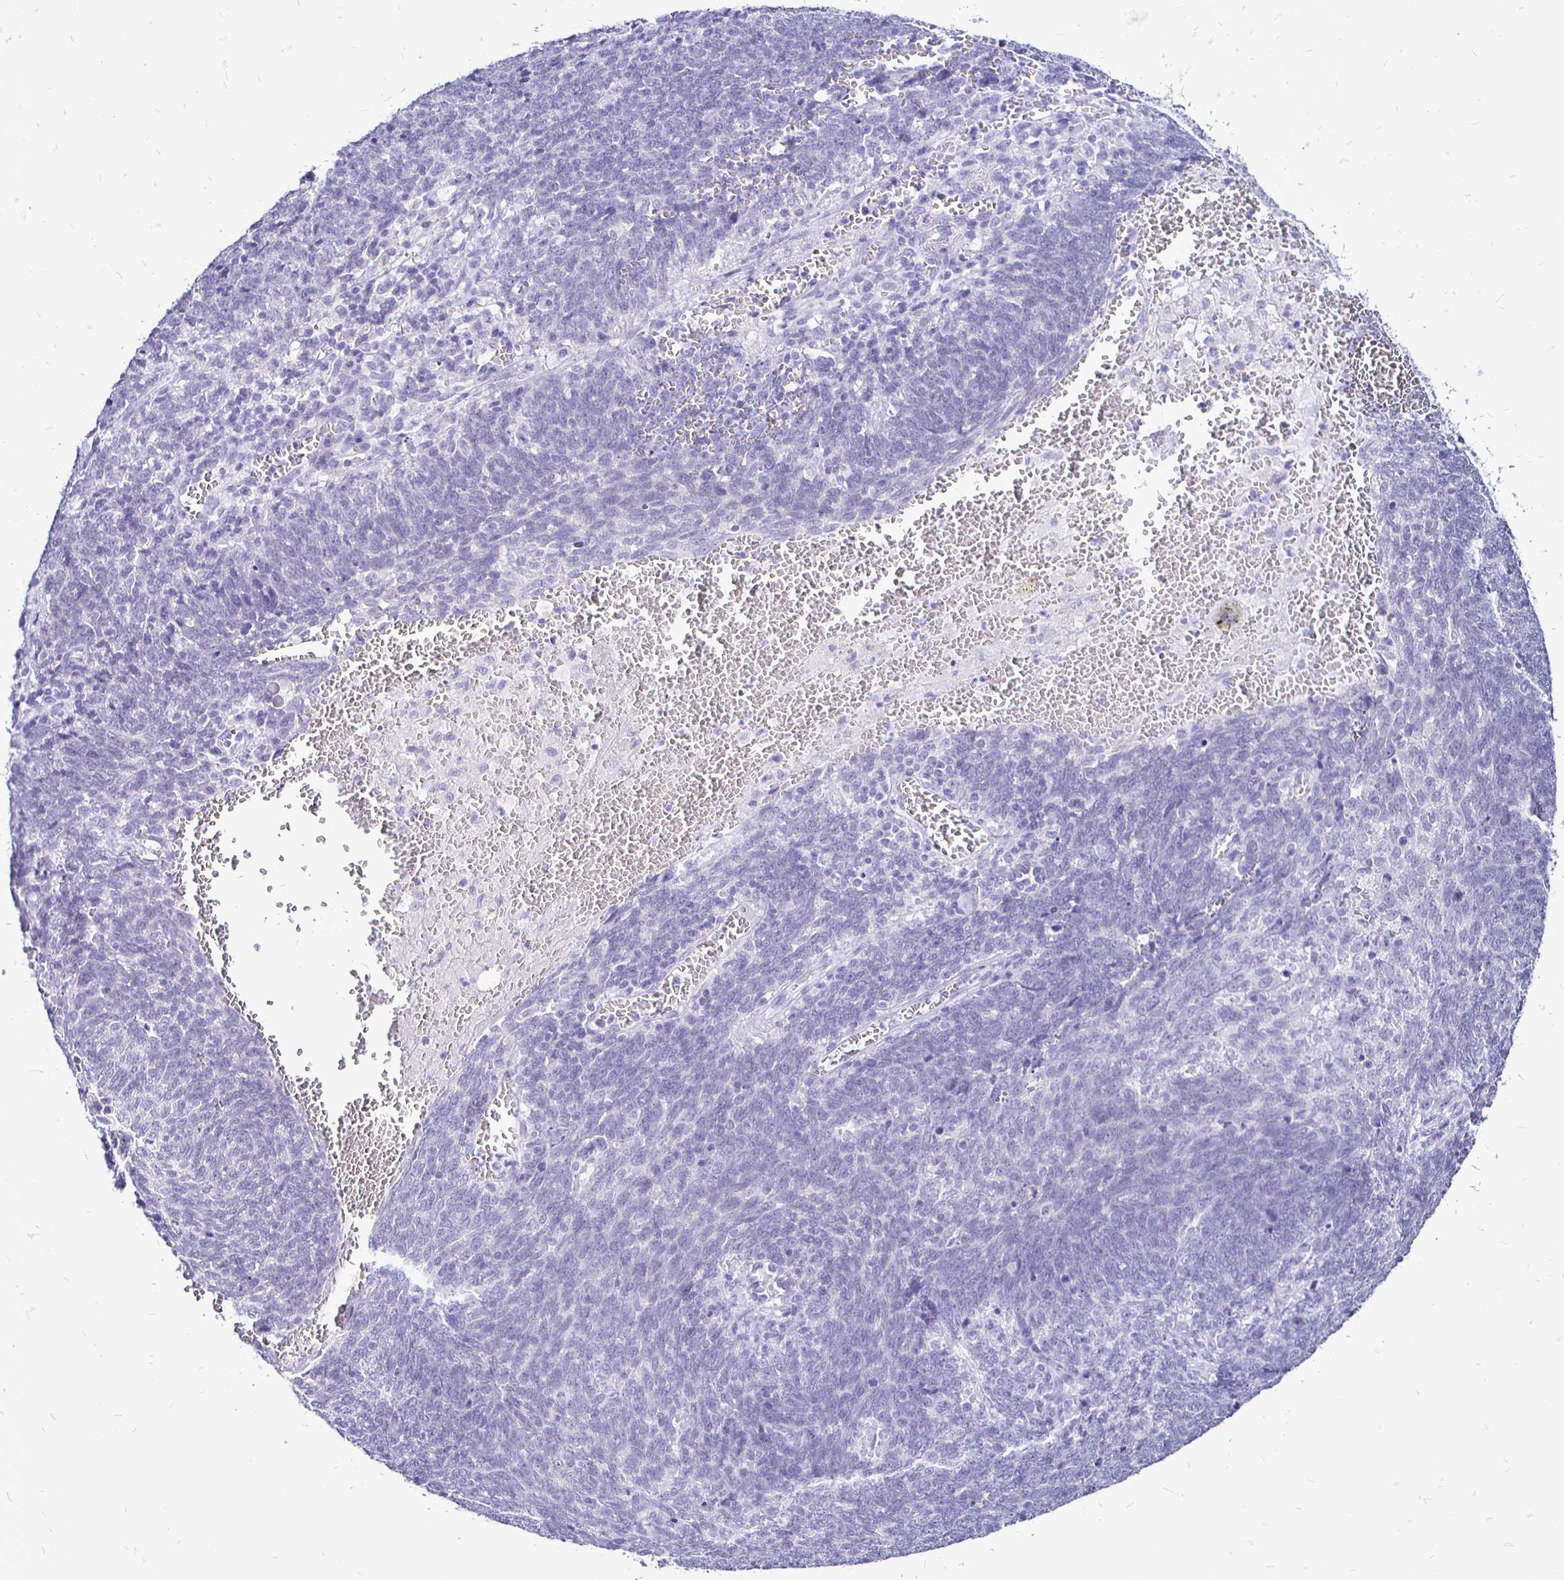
{"staining": {"intensity": "negative", "quantity": "none", "location": "none"}, "tissue": "lung cancer", "cell_type": "Tumor cells", "image_type": "cancer", "snomed": [{"axis": "morphology", "description": "Squamous cell carcinoma, NOS"}, {"axis": "topography", "description": "Lung"}], "caption": "Immunohistochemical staining of human lung cancer (squamous cell carcinoma) reveals no significant expression in tumor cells.", "gene": "IRGC", "patient": {"sex": "female", "age": 72}}